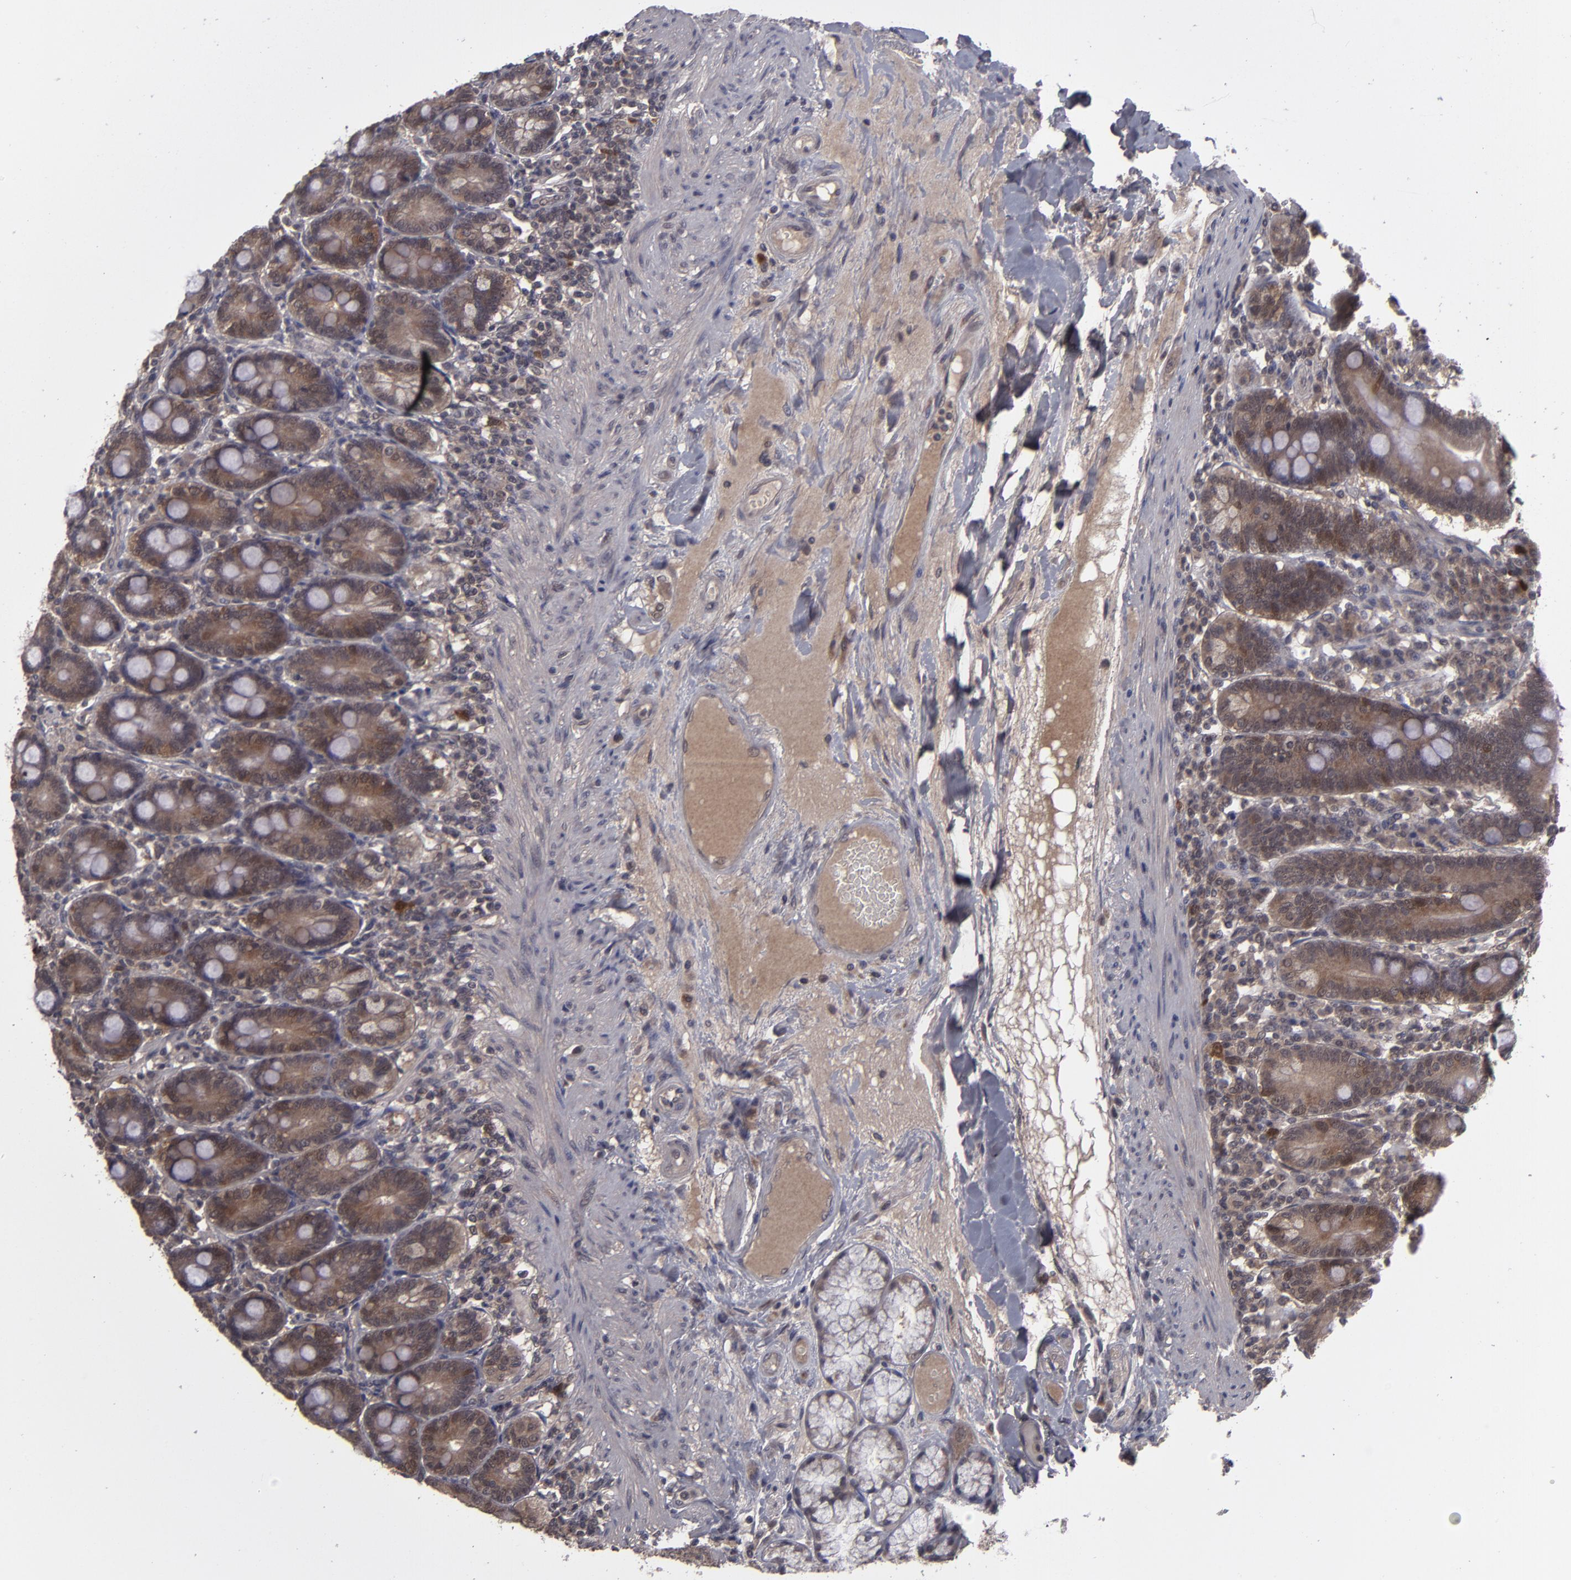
{"staining": {"intensity": "moderate", "quantity": ">75%", "location": "cytoplasmic/membranous"}, "tissue": "duodenum", "cell_type": "Glandular cells", "image_type": "normal", "snomed": [{"axis": "morphology", "description": "Normal tissue, NOS"}, {"axis": "topography", "description": "Duodenum"}], "caption": "An immunohistochemistry (IHC) image of unremarkable tissue is shown. Protein staining in brown highlights moderate cytoplasmic/membranous positivity in duodenum within glandular cells.", "gene": "TYMS", "patient": {"sex": "female", "age": 64}}